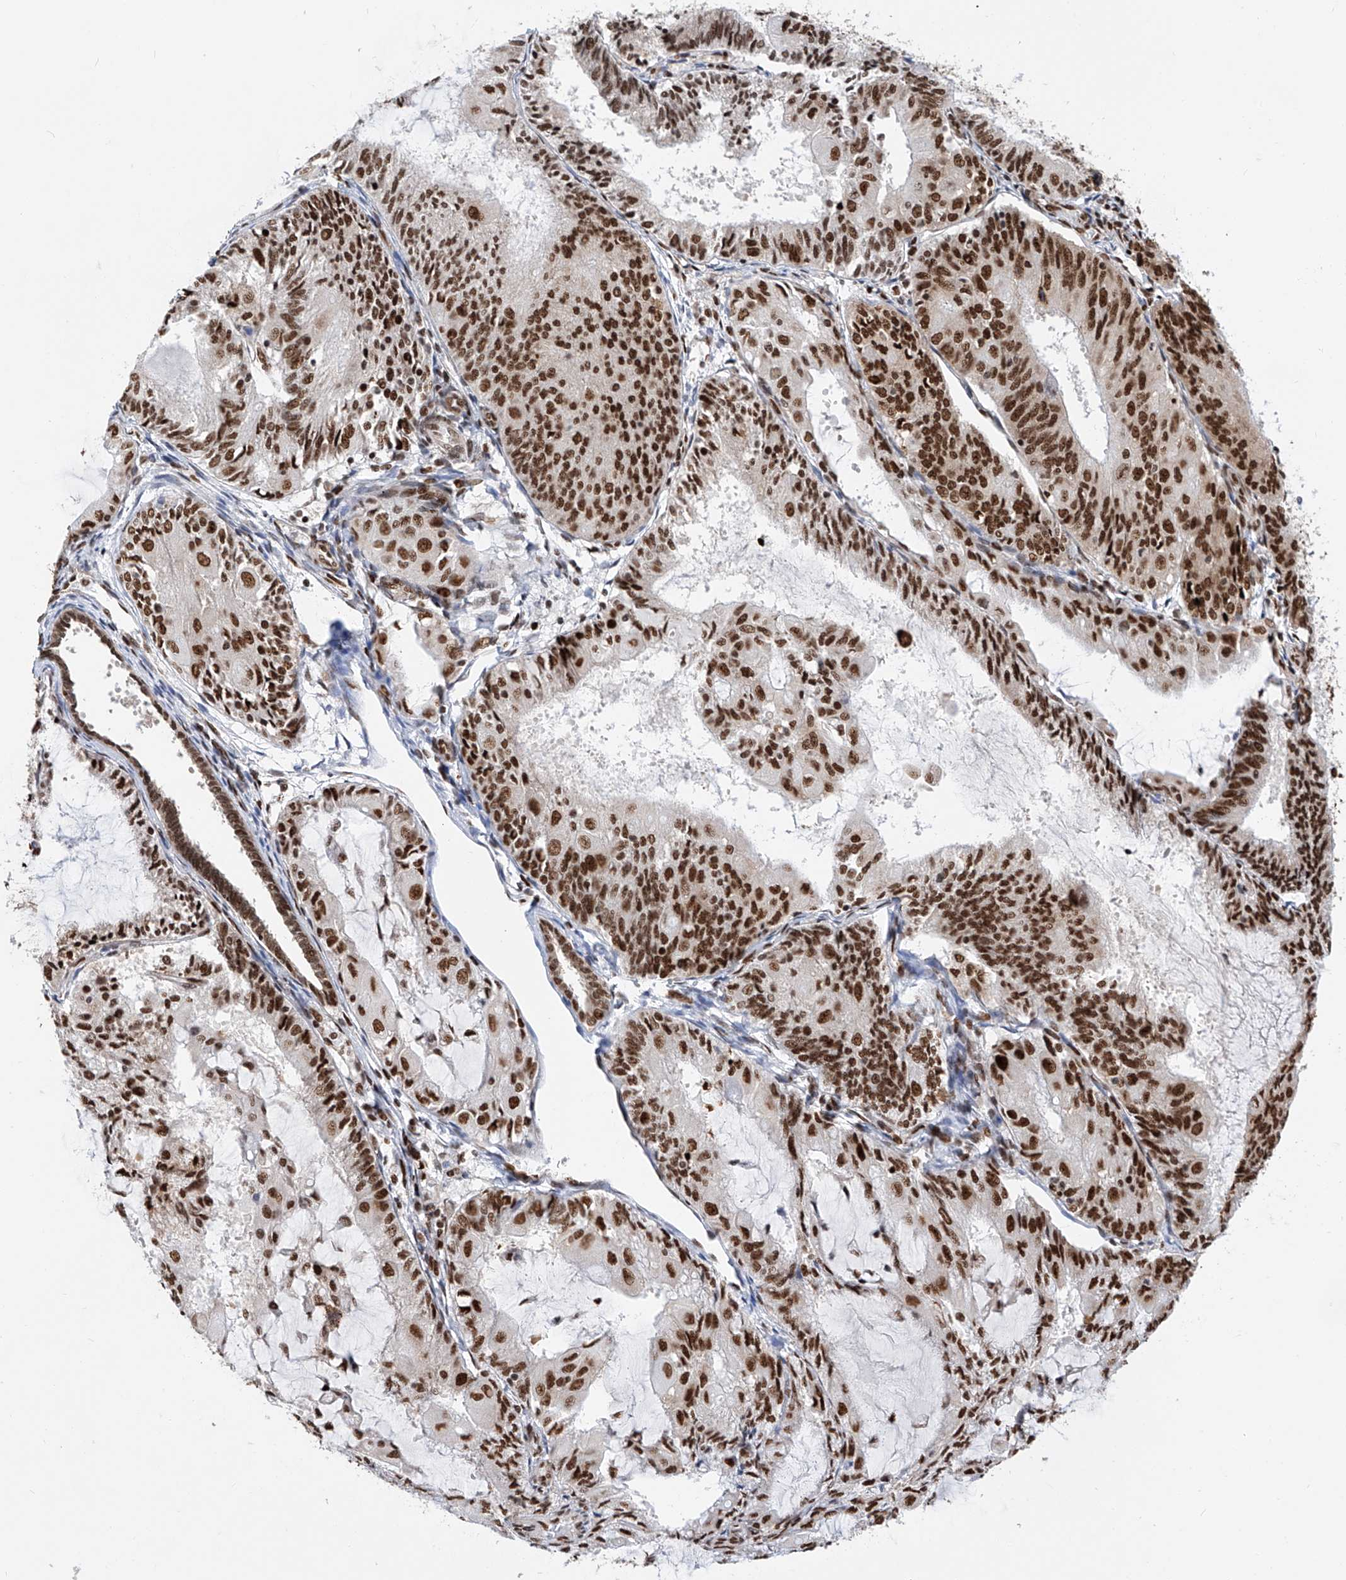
{"staining": {"intensity": "strong", "quantity": ">75%", "location": "nuclear"}, "tissue": "endometrial cancer", "cell_type": "Tumor cells", "image_type": "cancer", "snomed": [{"axis": "morphology", "description": "Adenocarcinoma, NOS"}, {"axis": "topography", "description": "Endometrium"}], "caption": "Endometrial adenocarcinoma was stained to show a protein in brown. There is high levels of strong nuclear staining in approximately >75% of tumor cells.", "gene": "SRSF6", "patient": {"sex": "female", "age": 81}}